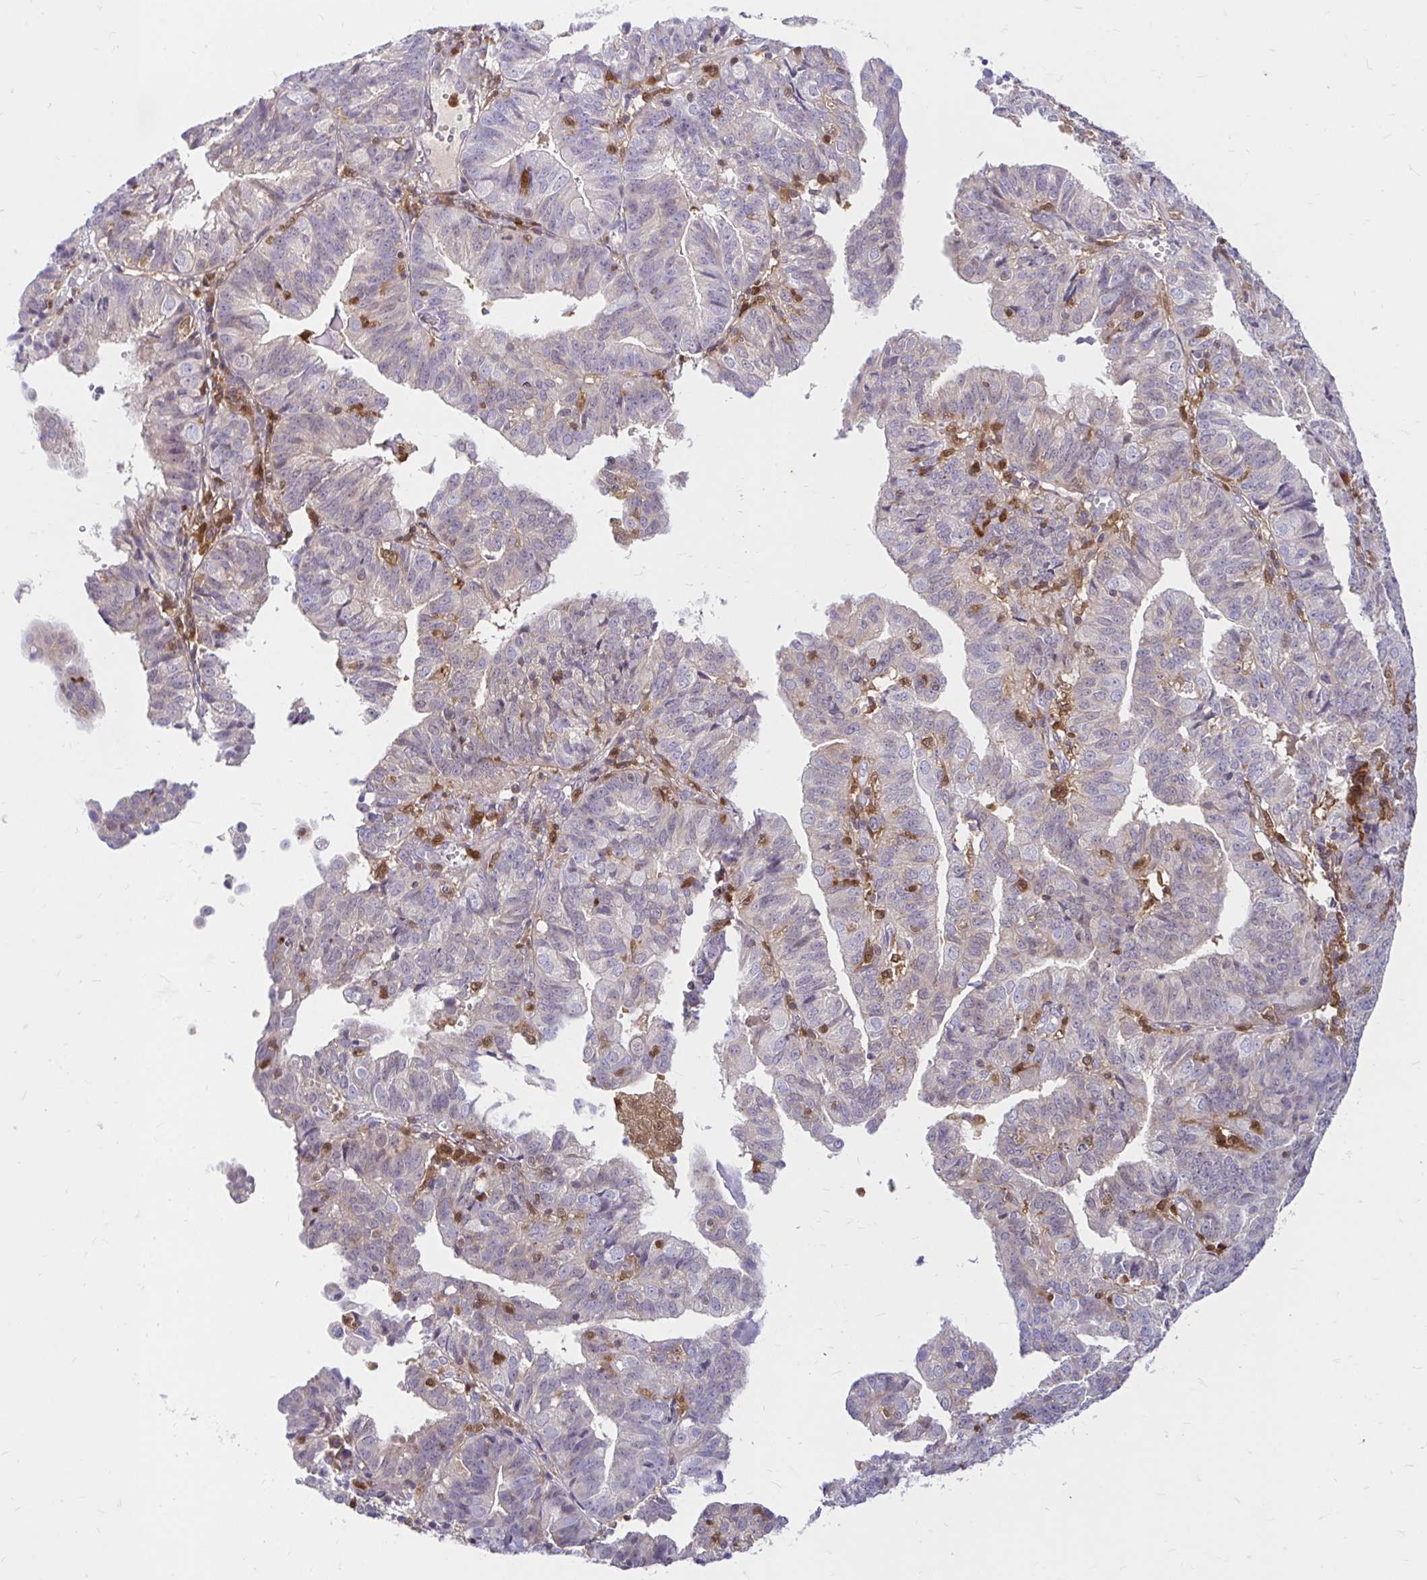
{"staining": {"intensity": "negative", "quantity": "none", "location": "none"}, "tissue": "endometrial cancer", "cell_type": "Tumor cells", "image_type": "cancer", "snomed": [{"axis": "morphology", "description": "Adenocarcinoma, NOS"}, {"axis": "topography", "description": "Endometrium"}], "caption": "Tumor cells are negative for brown protein staining in endometrial adenocarcinoma.", "gene": "PYCARD", "patient": {"sex": "female", "age": 56}}